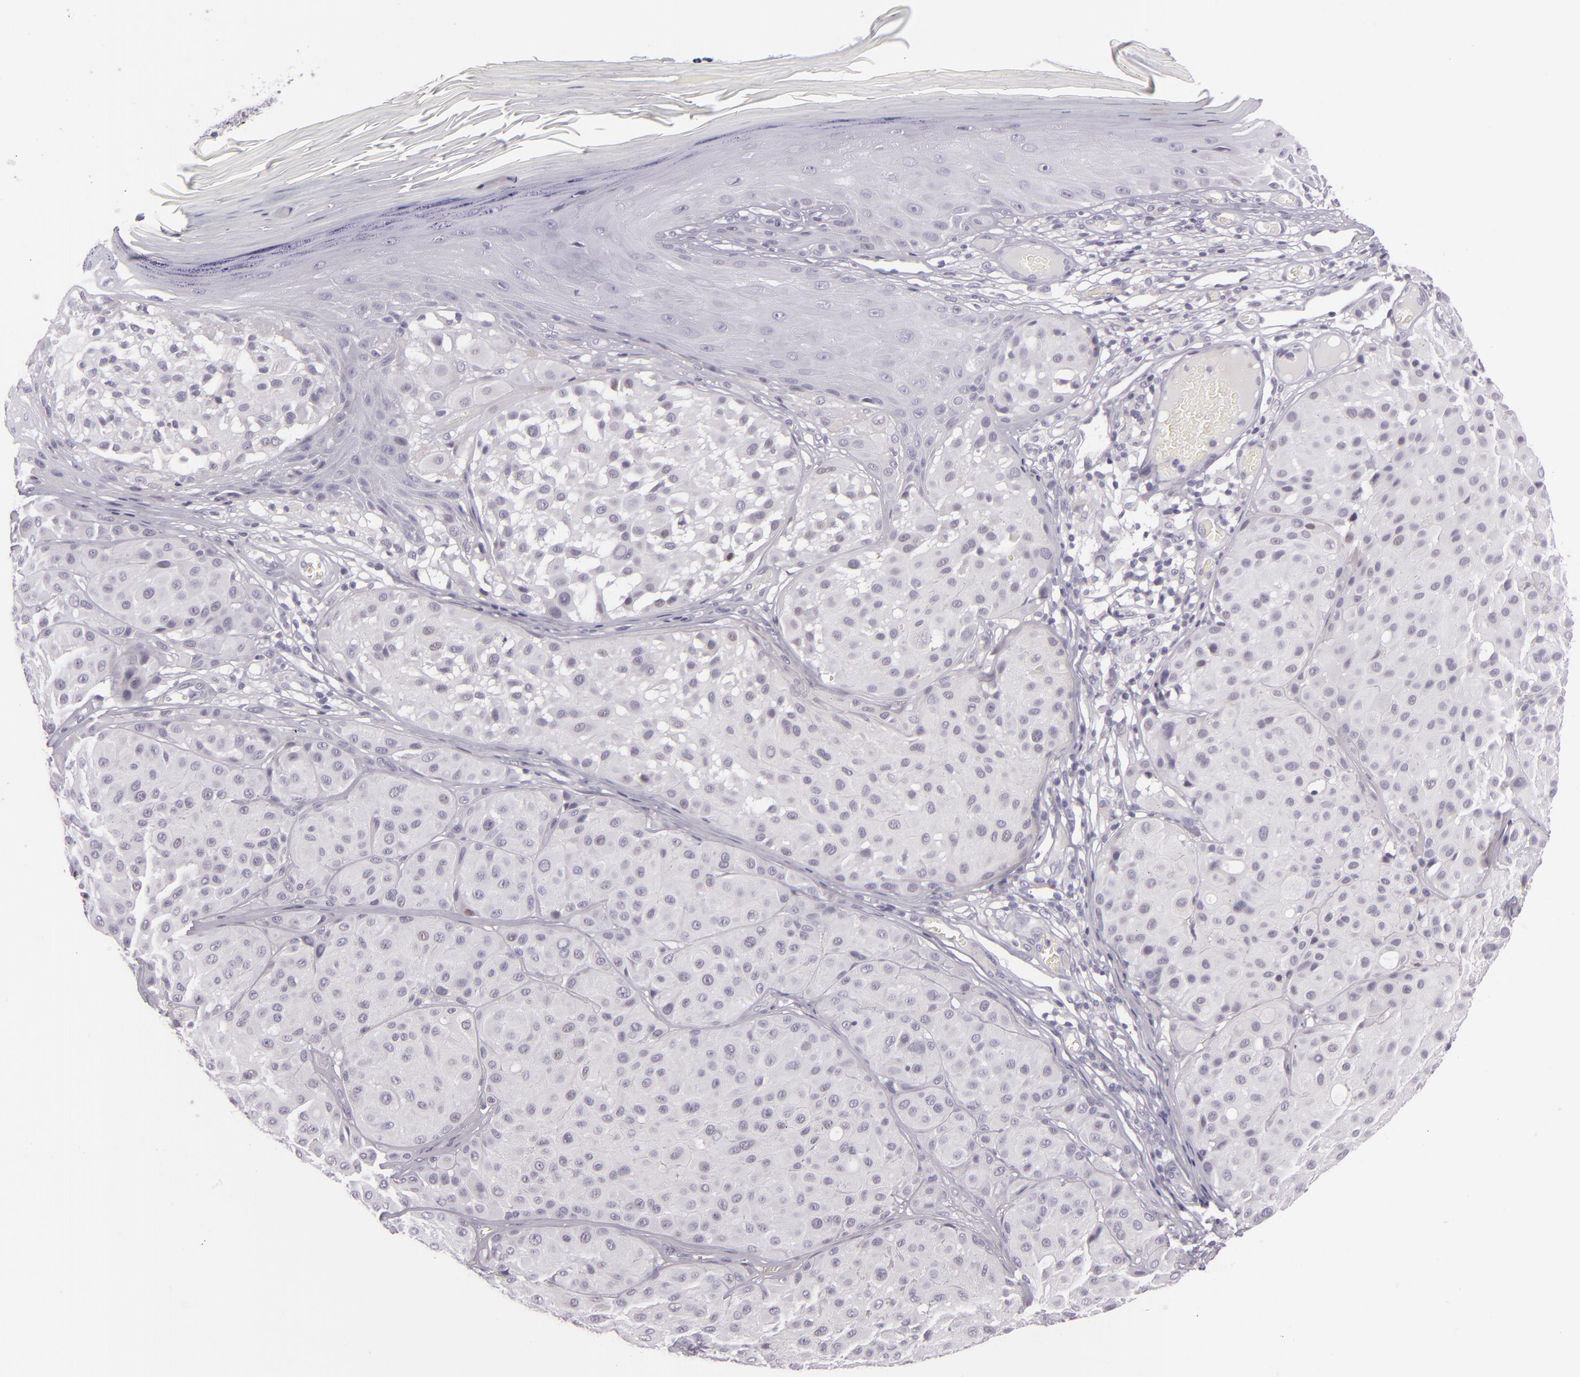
{"staining": {"intensity": "negative", "quantity": "none", "location": "none"}, "tissue": "melanoma", "cell_type": "Tumor cells", "image_type": "cancer", "snomed": [{"axis": "morphology", "description": "Malignant melanoma, NOS"}, {"axis": "topography", "description": "Skin"}], "caption": "A photomicrograph of melanoma stained for a protein exhibits no brown staining in tumor cells.", "gene": "MCM3", "patient": {"sex": "male", "age": 36}}